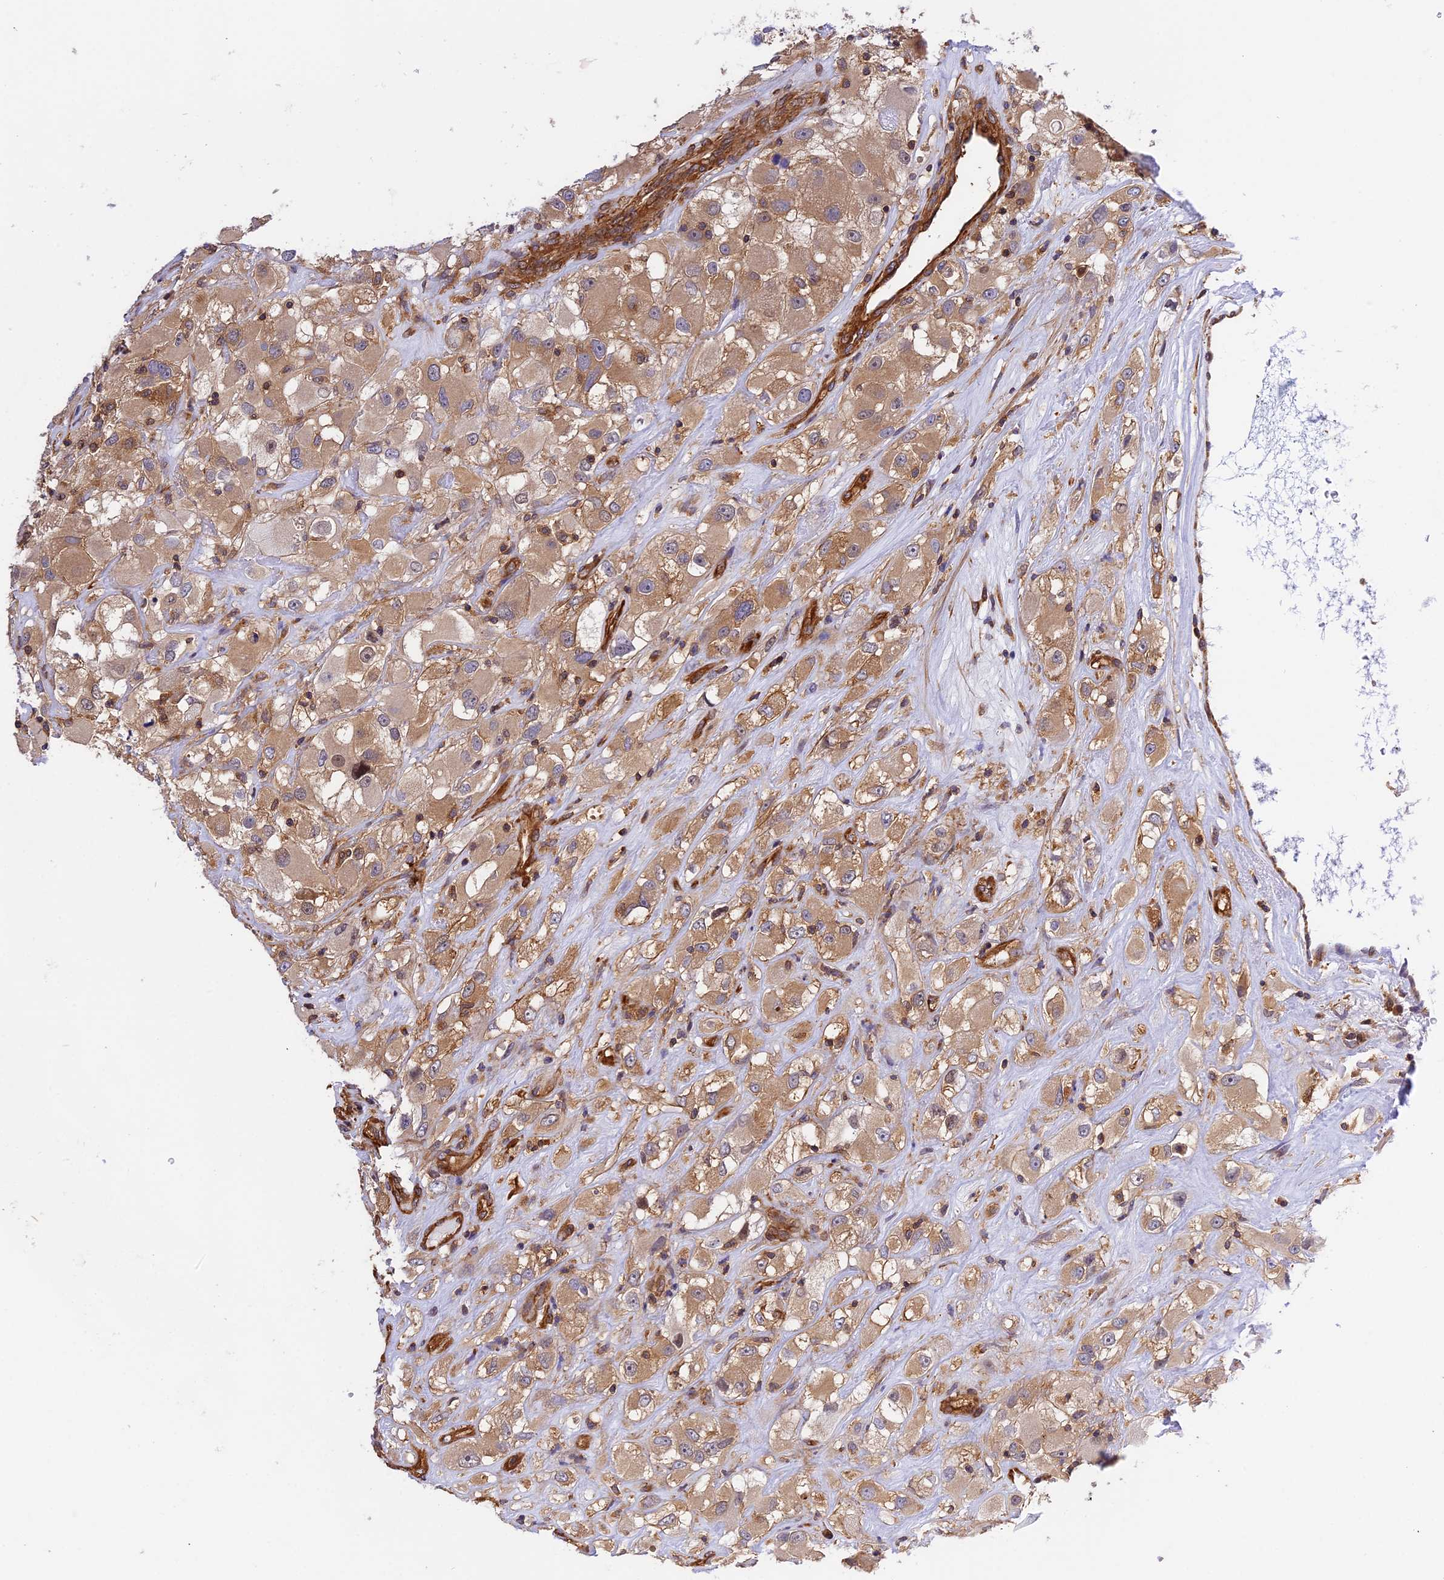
{"staining": {"intensity": "moderate", "quantity": ">75%", "location": "cytoplasmic/membranous"}, "tissue": "renal cancer", "cell_type": "Tumor cells", "image_type": "cancer", "snomed": [{"axis": "morphology", "description": "Adenocarcinoma, NOS"}, {"axis": "topography", "description": "Kidney"}], "caption": "High-power microscopy captured an immunohistochemistry (IHC) histopathology image of renal cancer, revealing moderate cytoplasmic/membranous staining in approximately >75% of tumor cells. The staining is performed using DAB (3,3'-diaminobenzidine) brown chromogen to label protein expression. The nuclei are counter-stained blue using hematoxylin.", "gene": "C5orf22", "patient": {"sex": "female", "age": 52}}